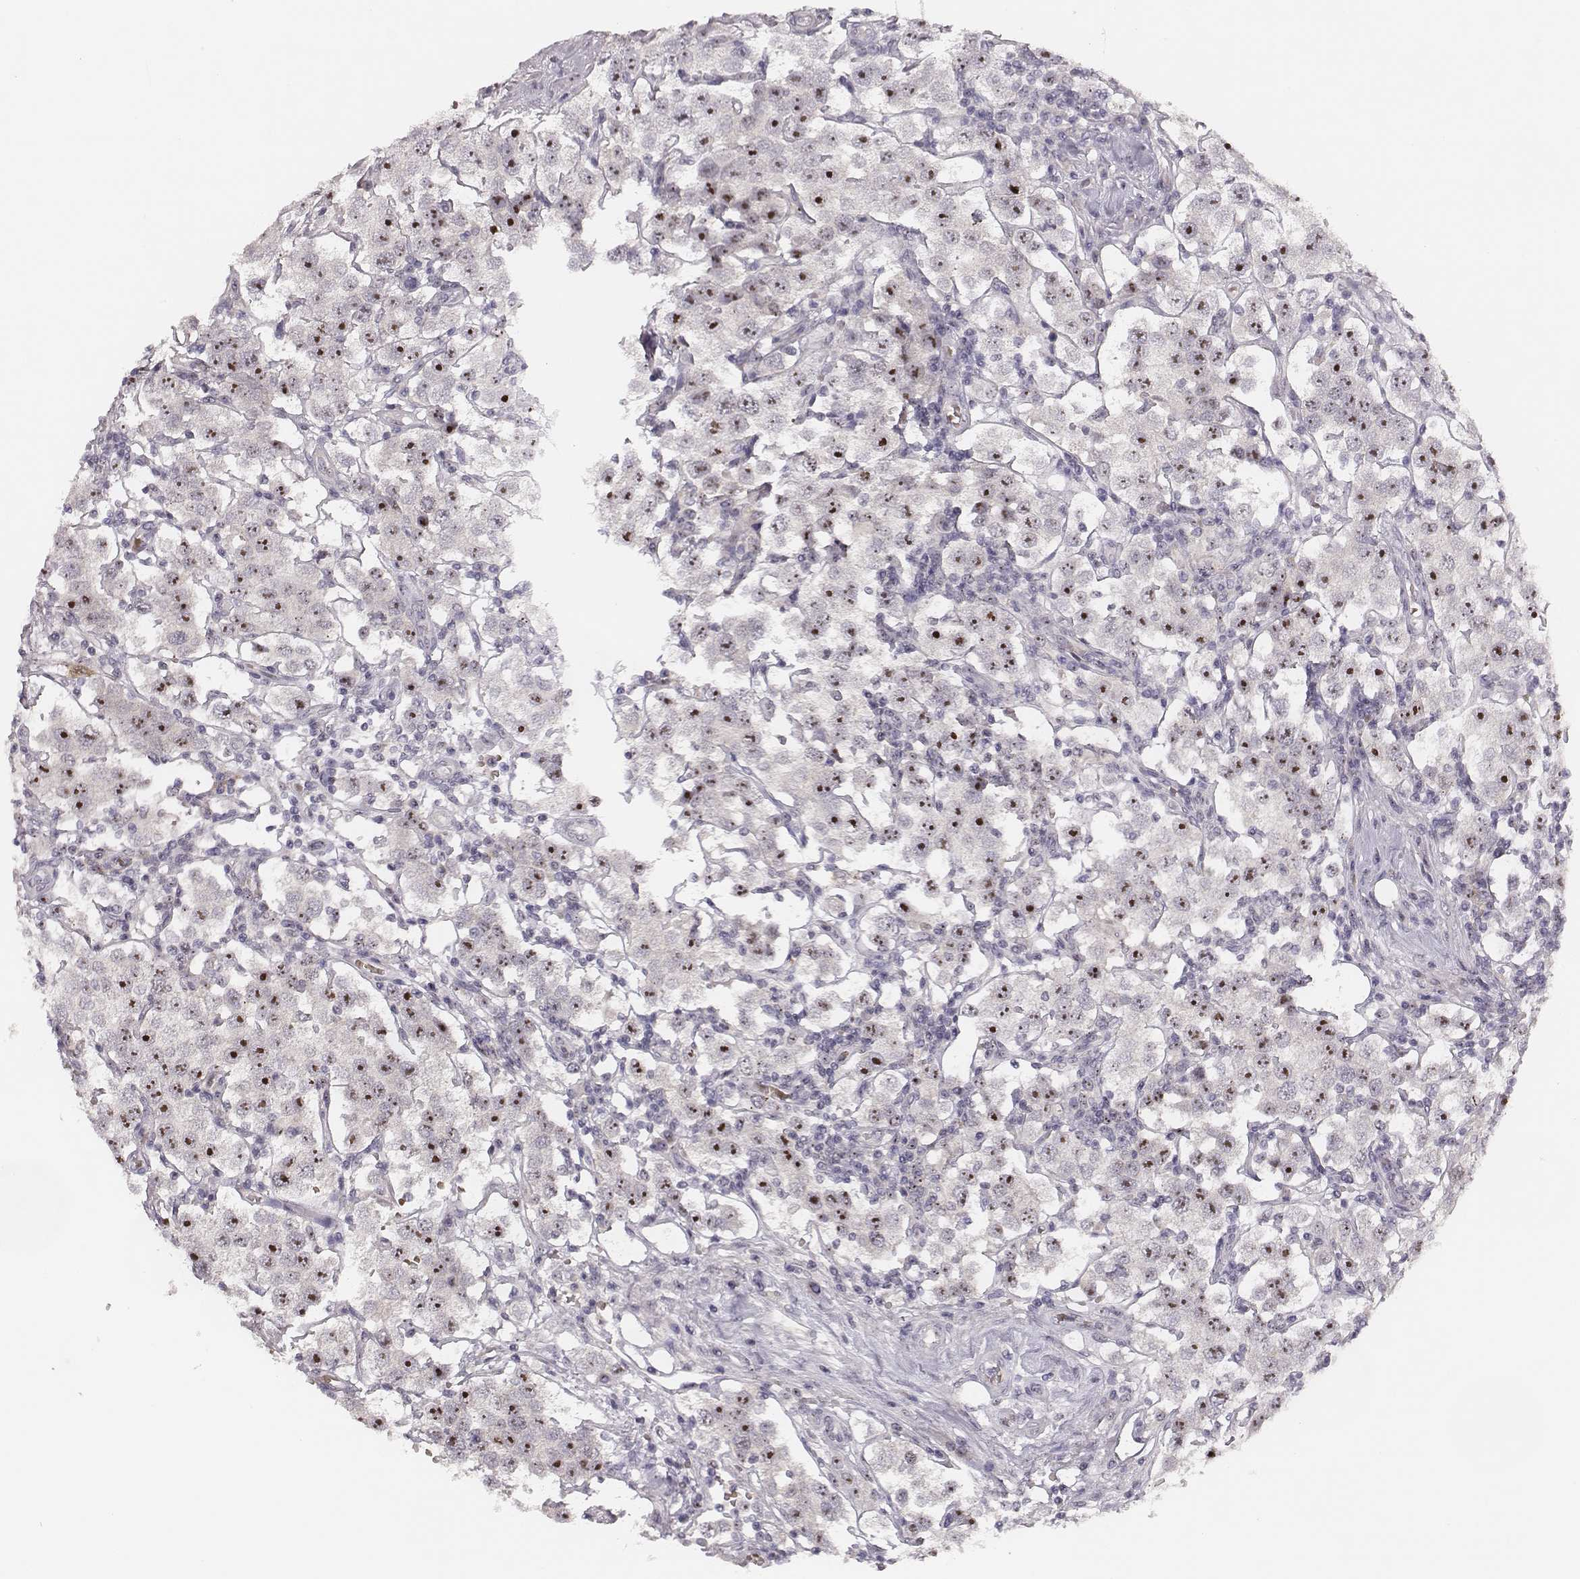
{"staining": {"intensity": "strong", "quantity": ">75%", "location": "nuclear"}, "tissue": "testis cancer", "cell_type": "Tumor cells", "image_type": "cancer", "snomed": [{"axis": "morphology", "description": "Seminoma, NOS"}, {"axis": "topography", "description": "Testis"}], "caption": "This is an image of immunohistochemistry staining of testis cancer (seminoma), which shows strong positivity in the nuclear of tumor cells.", "gene": "NIFK", "patient": {"sex": "male", "age": 37}}